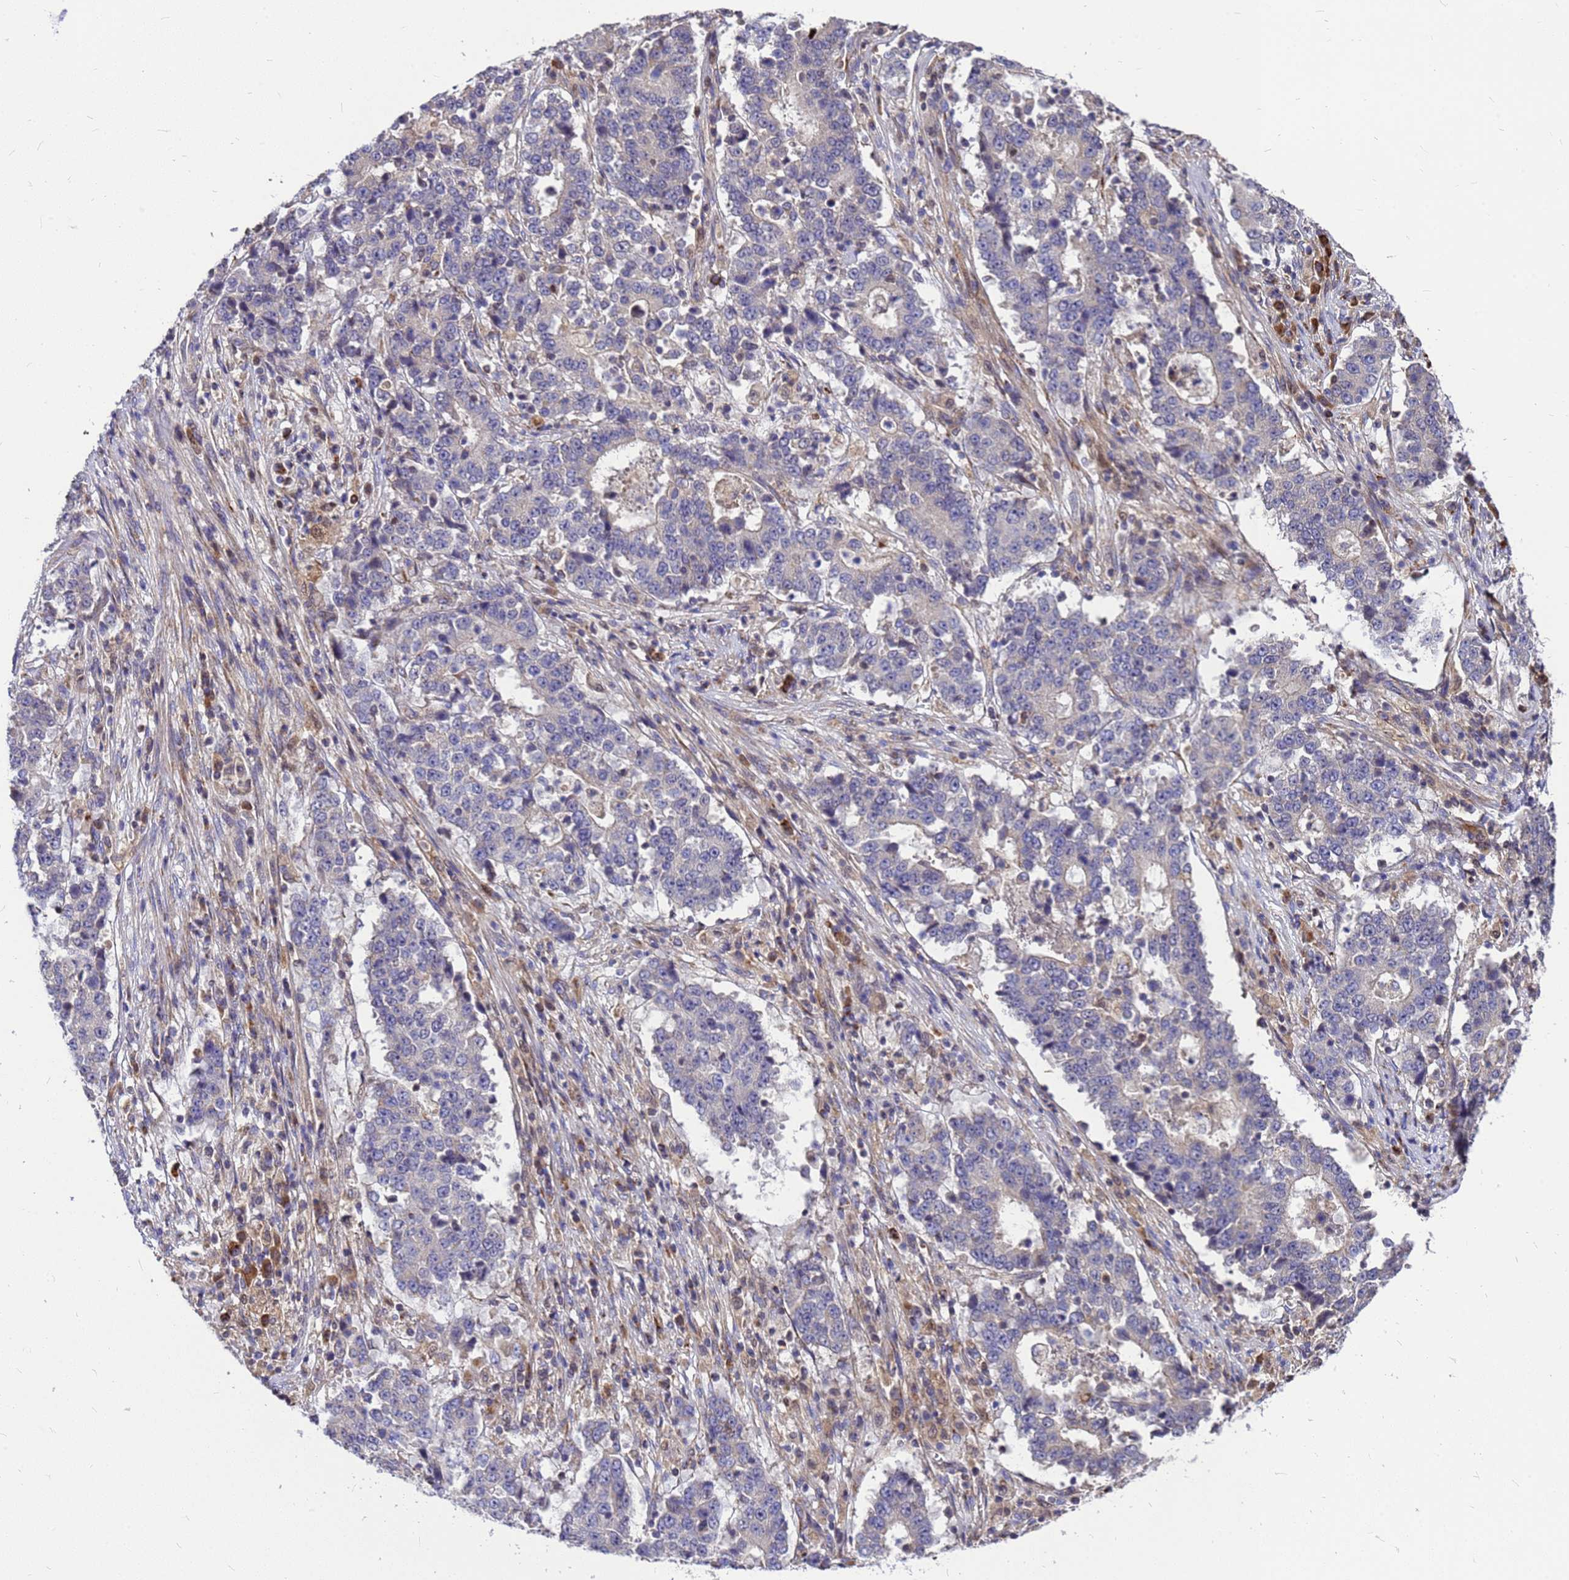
{"staining": {"intensity": "negative", "quantity": "none", "location": "none"}, "tissue": "stomach cancer", "cell_type": "Tumor cells", "image_type": "cancer", "snomed": [{"axis": "morphology", "description": "Adenocarcinoma, NOS"}, {"axis": "topography", "description": "Stomach"}], "caption": "Tumor cells are negative for brown protein staining in stomach adenocarcinoma.", "gene": "CMC4", "patient": {"sex": "male", "age": 59}}